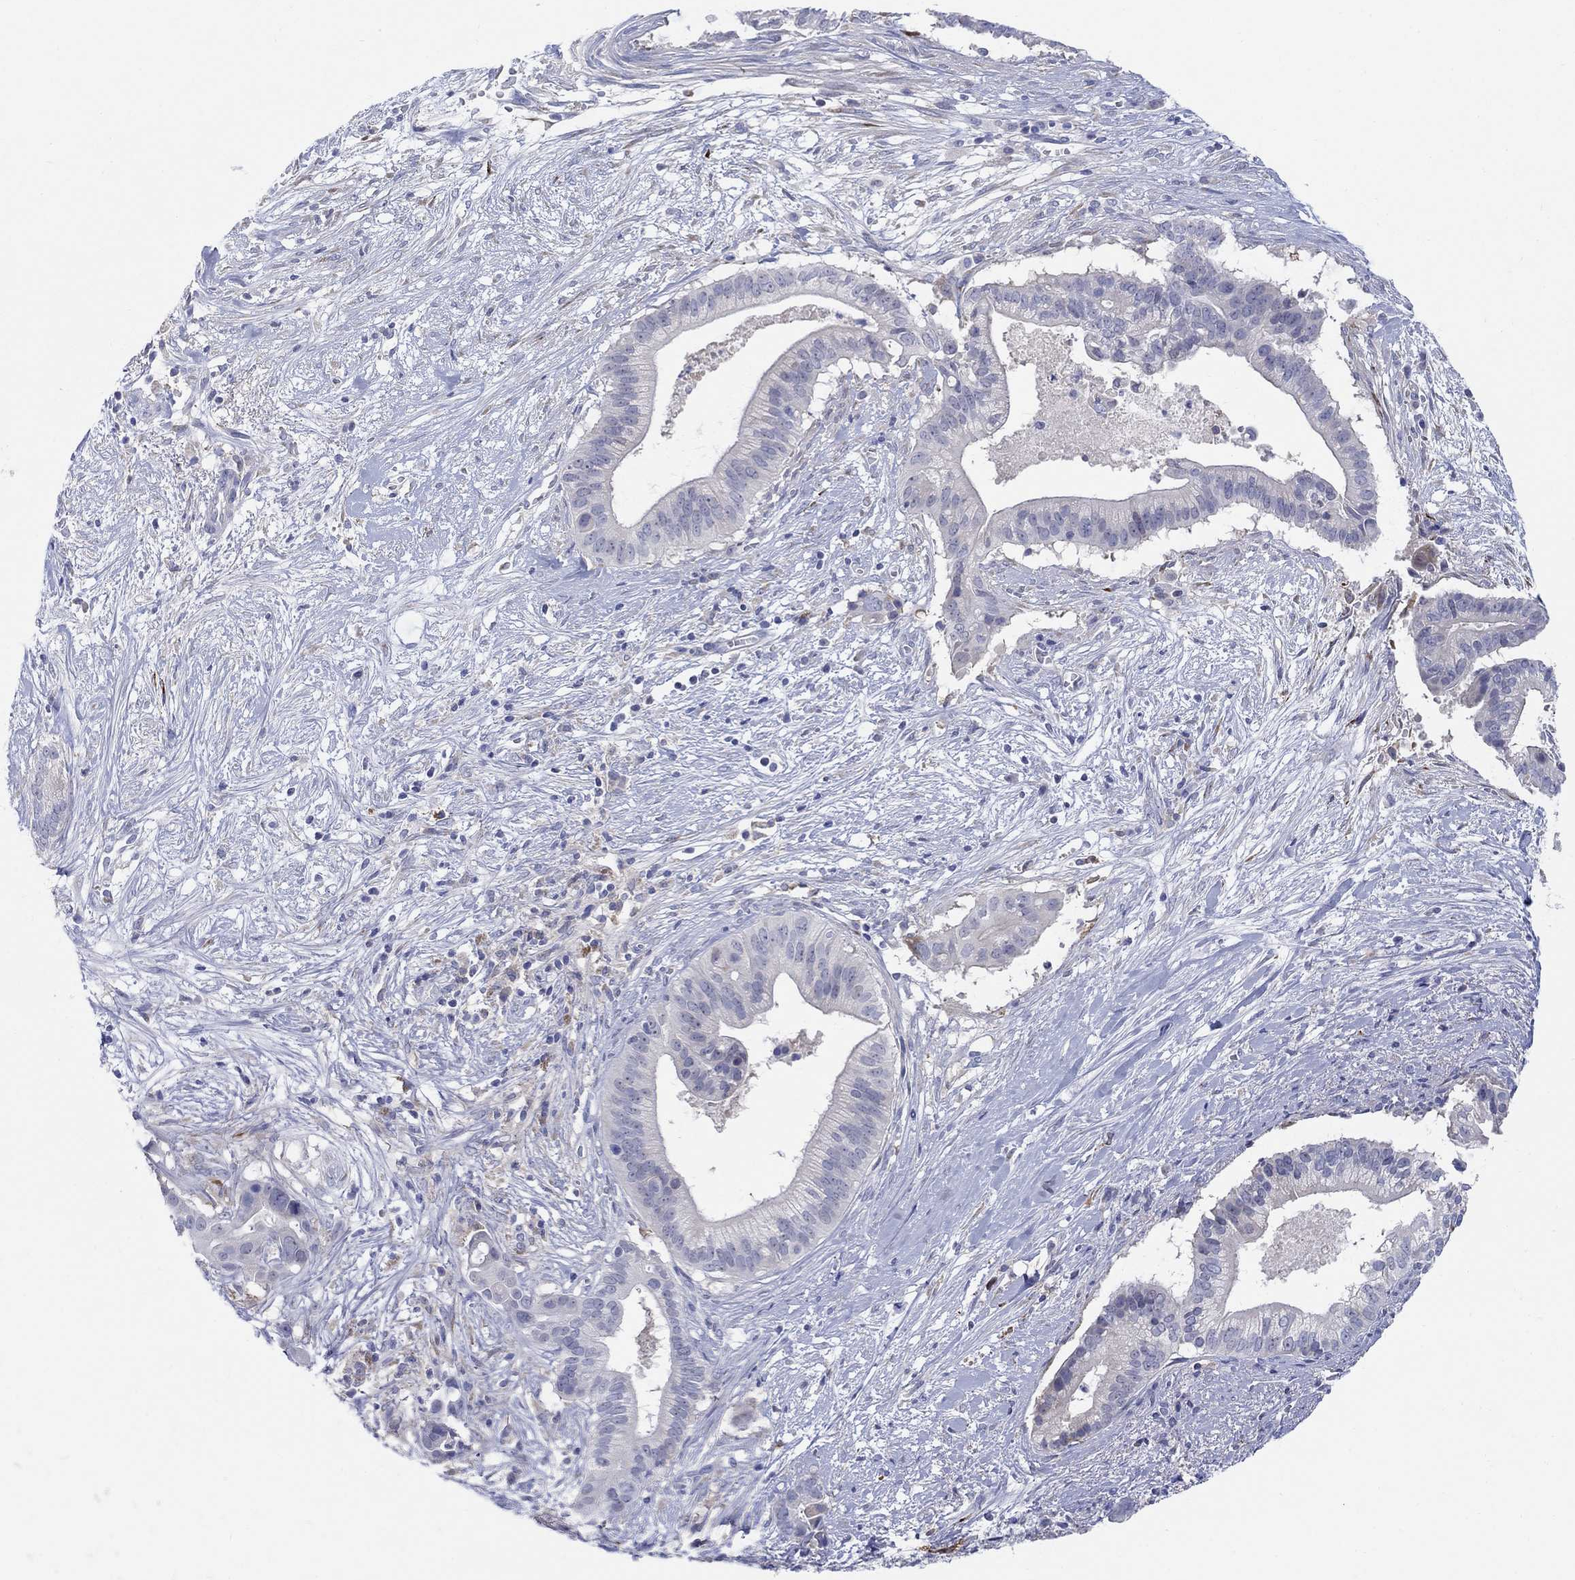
{"staining": {"intensity": "negative", "quantity": "none", "location": "none"}, "tissue": "pancreatic cancer", "cell_type": "Tumor cells", "image_type": "cancer", "snomed": [{"axis": "morphology", "description": "Adenocarcinoma, NOS"}, {"axis": "topography", "description": "Pancreas"}], "caption": "An image of pancreatic adenocarcinoma stained for a protein reveals no brown staining in tumor cells.", "gene": "REEP2", "patient": {"sex": "male", "age": 61}}